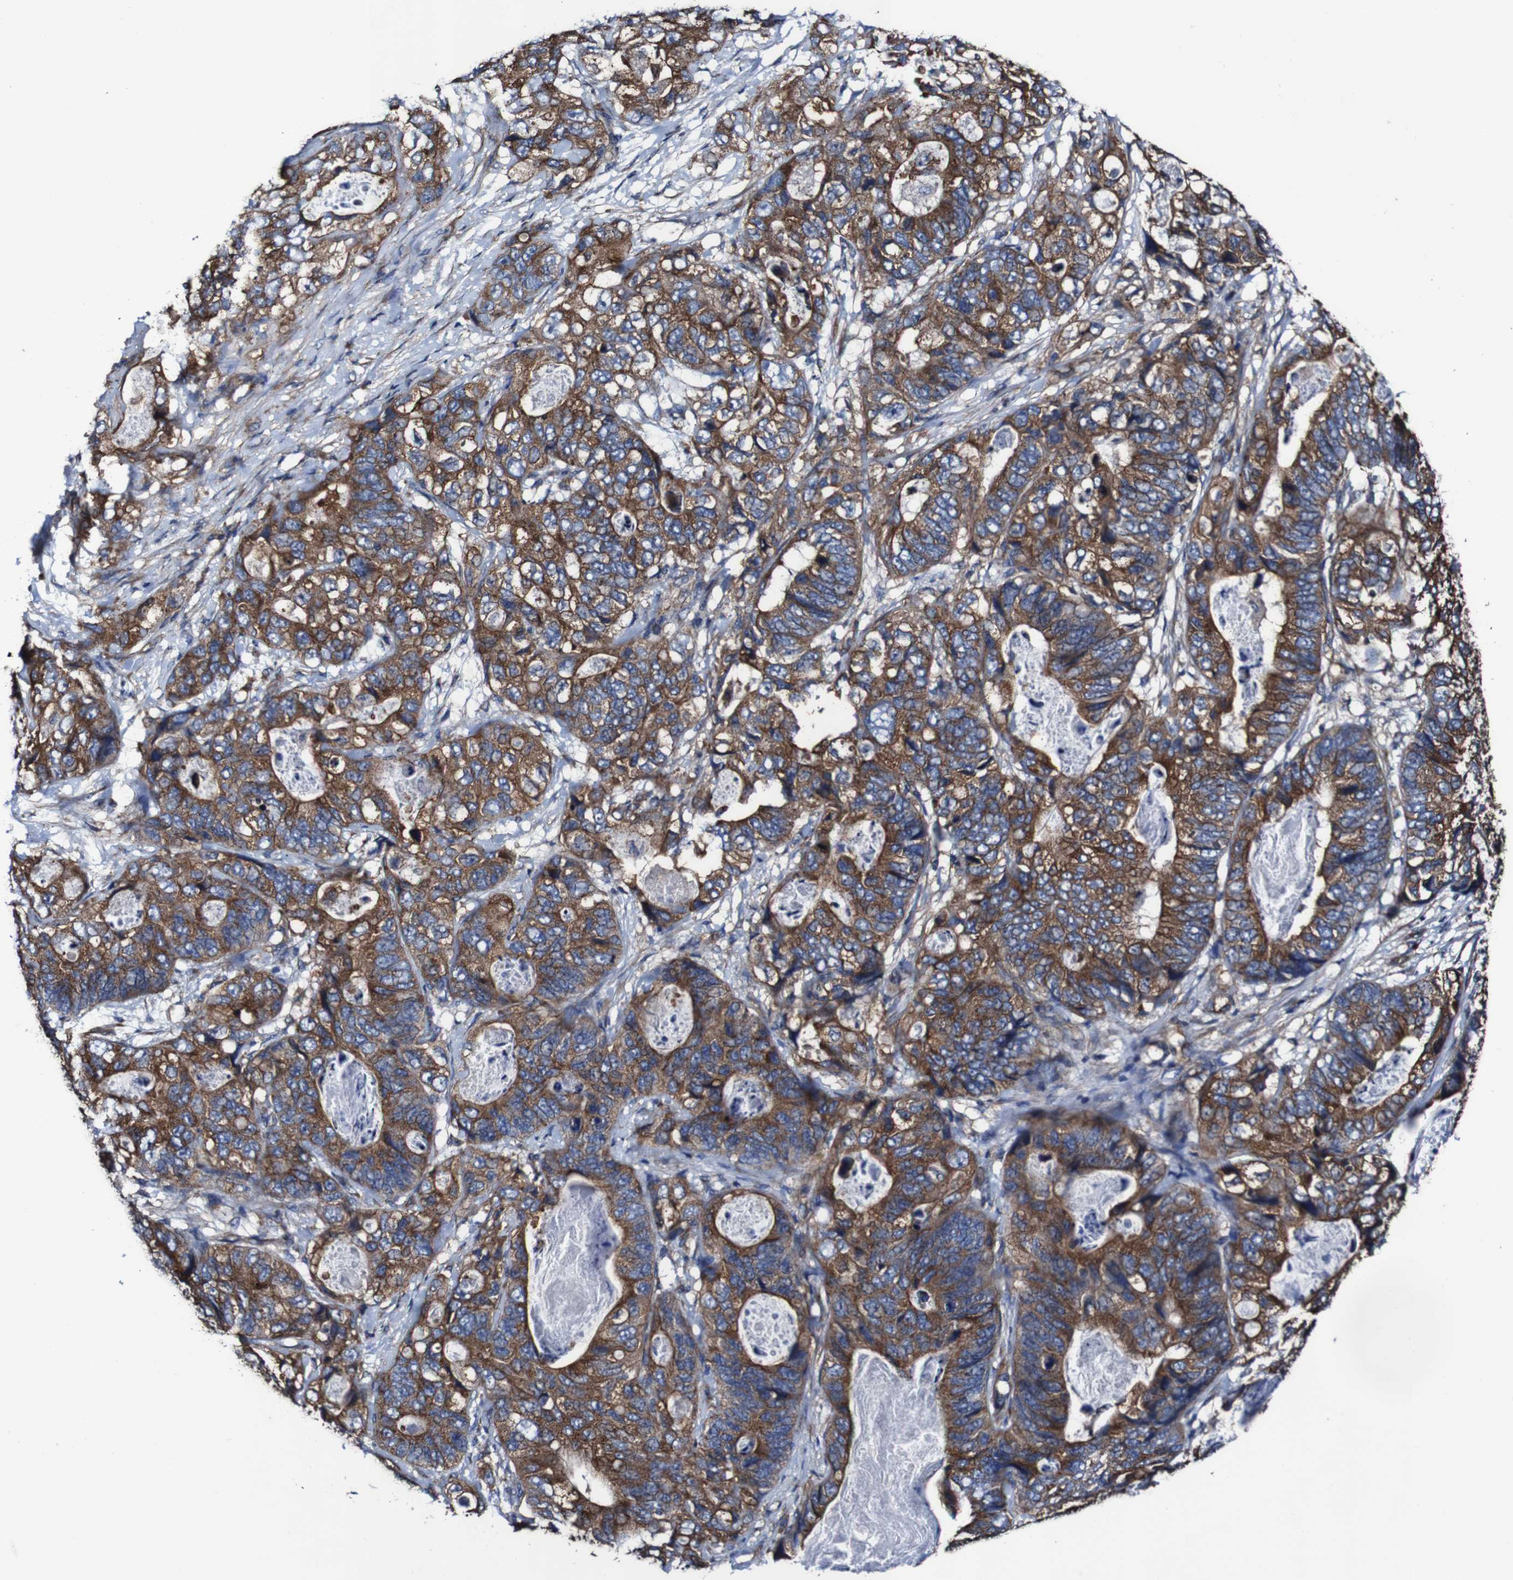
{"staining": {"intensity": "strong", "quantity": "25%-75%", "location": "cytoplasmic/membranous"}, "tissue": "stomach cancer", "cell_type": "Tumor cells", "image_type": "cancer", "snomed": [{"axis": "morphology", "description": "Adenocarcinoma, NOS"}, {"axis": "topography", "description": "Stomach"}], "caption": "An image of human stomach cancer stained for a protein shows strong cytoplasmic/membranous brown staining in tumor cells.", "gene": "CSF1R", "patient": {"sex": "female", "age": 89}}